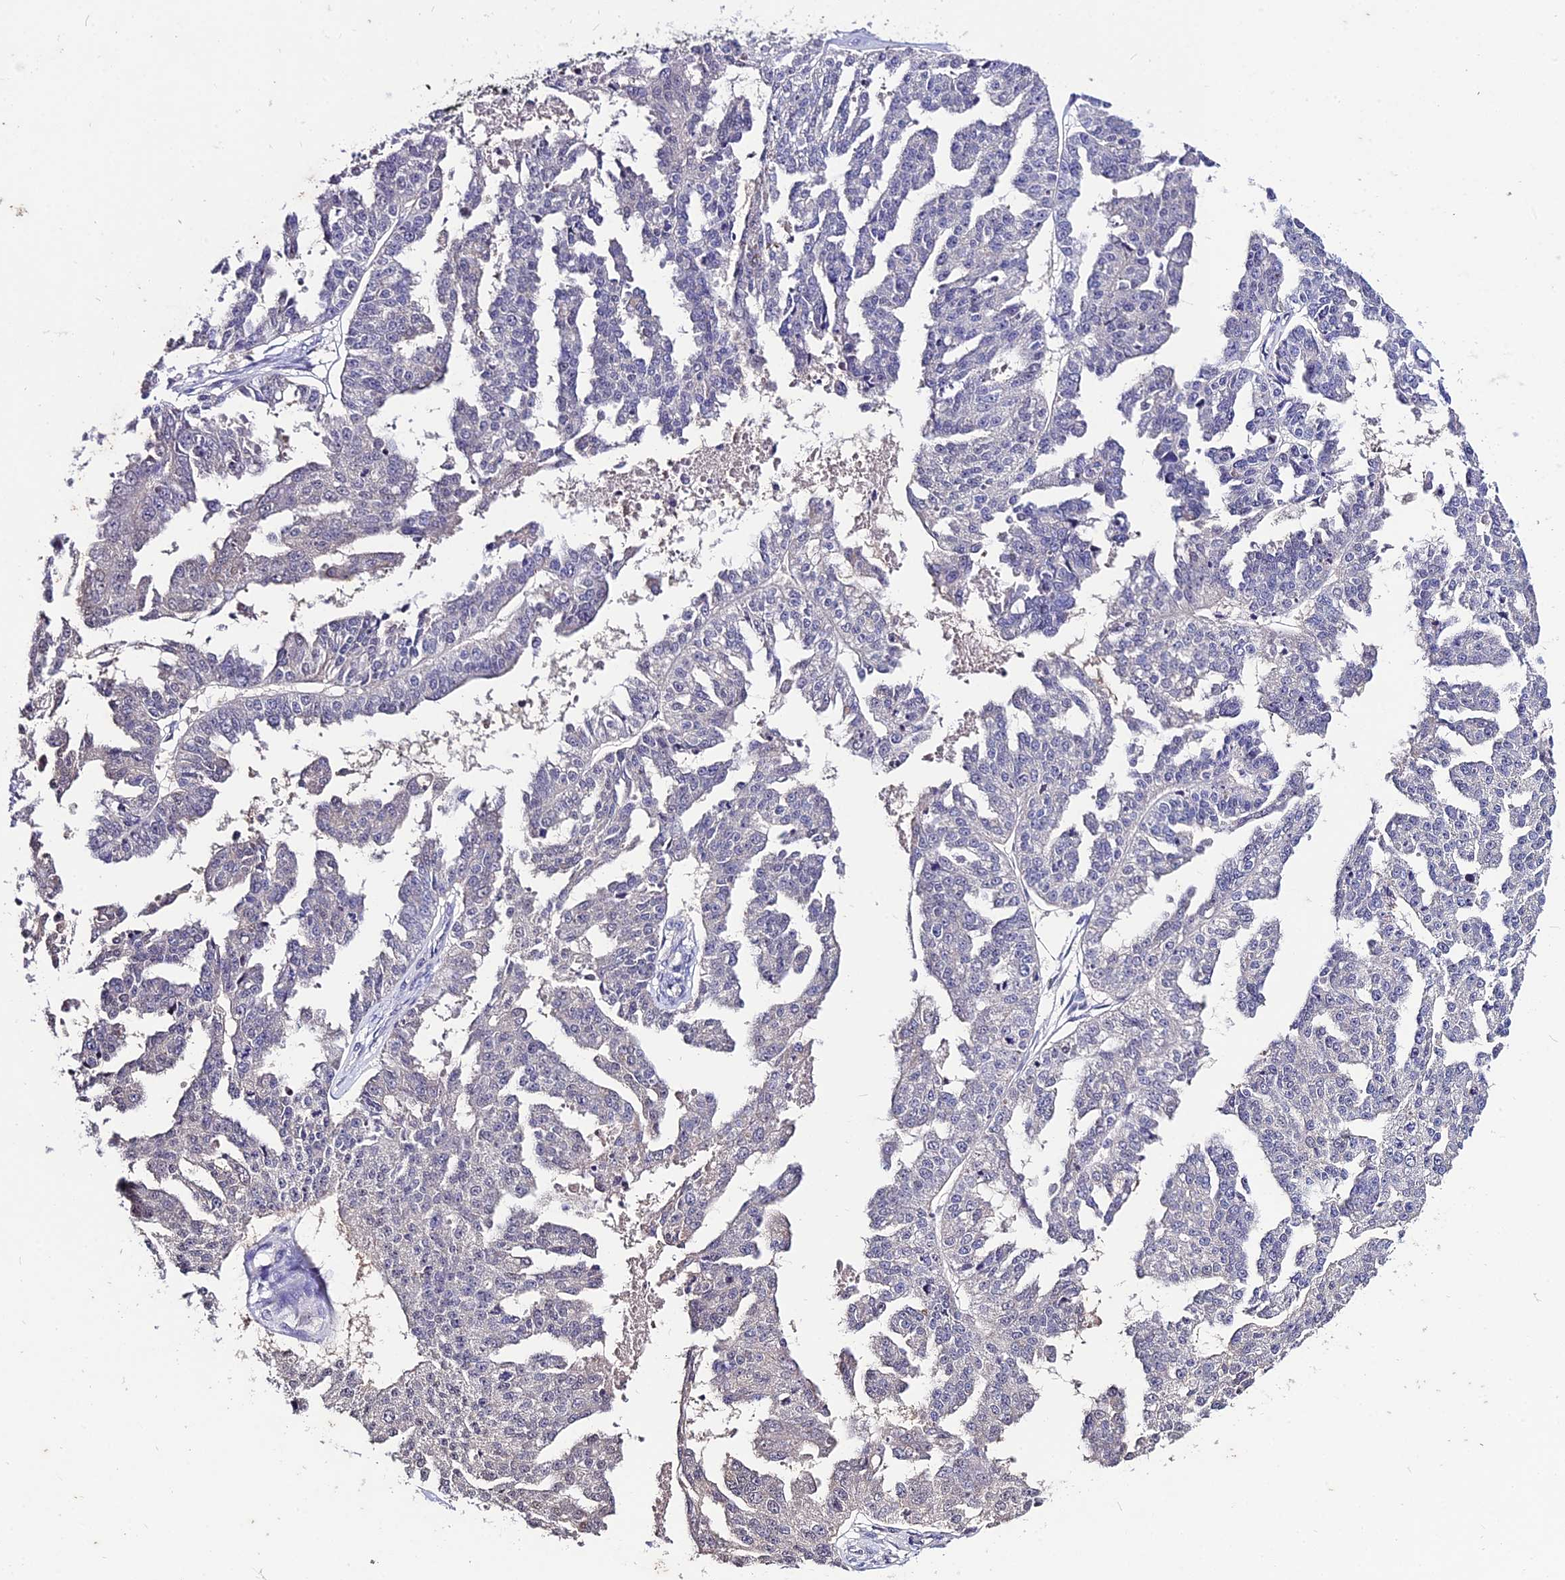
{"staining": {"intensity": "negative", "quantity": "none", "location": "none"}, "tissue": "ovarian cancer", "cell_type": "Tumor cells", "image_type": "cancer", "snomed": [{"axis": "morphology", "description": "Cystadenocarcinoma, serous, NOS"}, {"axis": "topography", "description": "Ovary"}], "caption": "Tumor cells are negative for protein expression in human ovarian cancer (serous cystadenocarcinoma).", "gene": "LGALS7", "patient": {"sex": "female", "age": 58}}